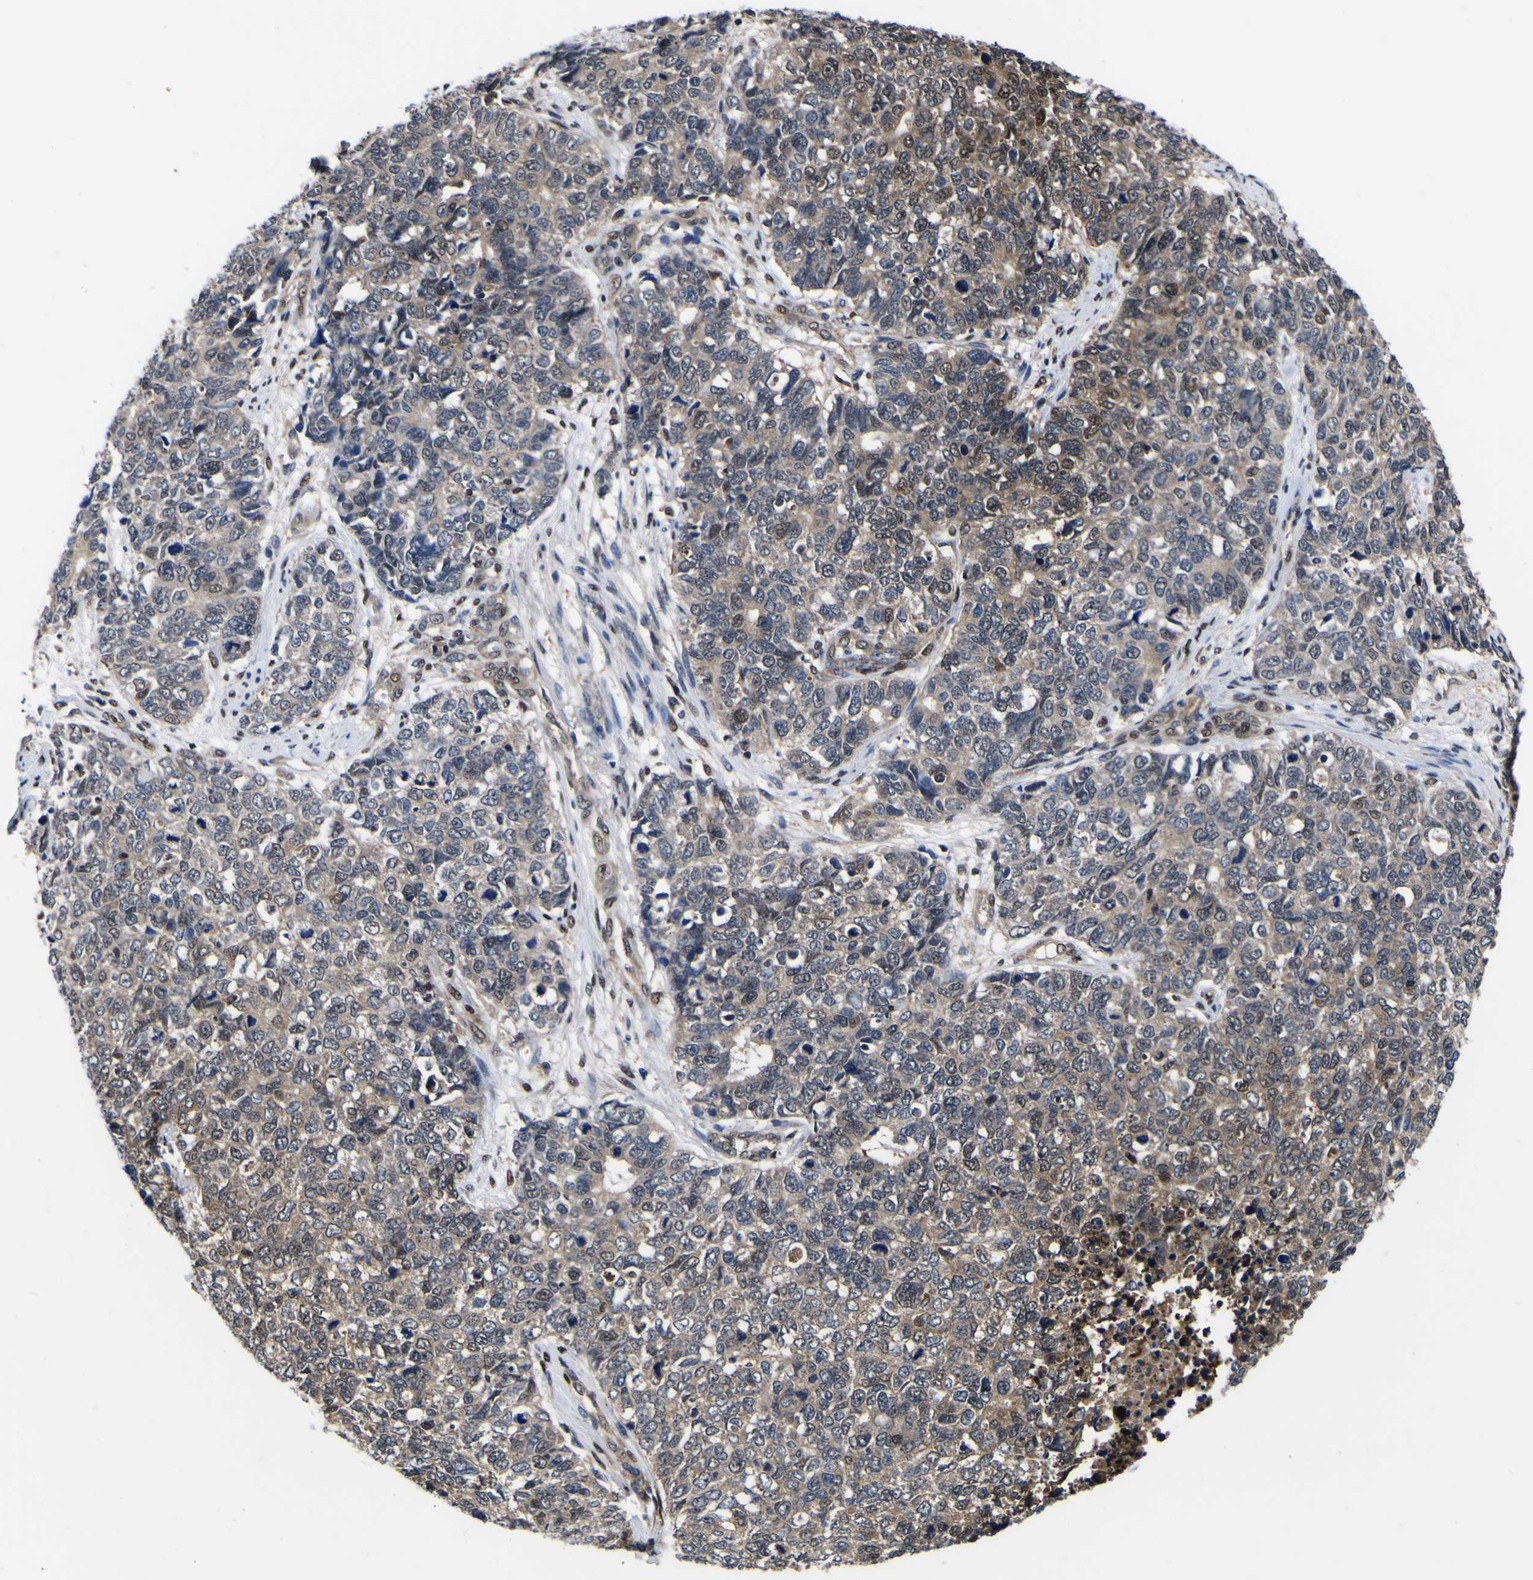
{"staining": {"intensity": "weak", "quantity": "25%-75%", "location": "cytoplasmic/membranous,nuclear"}, "tissue": "cervical cancer", "cell_type": "Tumor cells", "image_type": "cancer", "snomed": [{"axis": "morphology", "description": "Squamous cell carcinoma, NOS"}, {"axis": "topography", "description": "Cervix"}], "caption": "Brown immunohistochemical staining in squamous cell carcinoma (cervical) reveals weak cytoplasmic/membranous and nuclear staining in approximately 25%-75% of tumor cells. The protein is shown in brown color, while the nuclei are stained blue.", "gene": "FAM110B", "patient": {"sex": "female", "age": 63}}